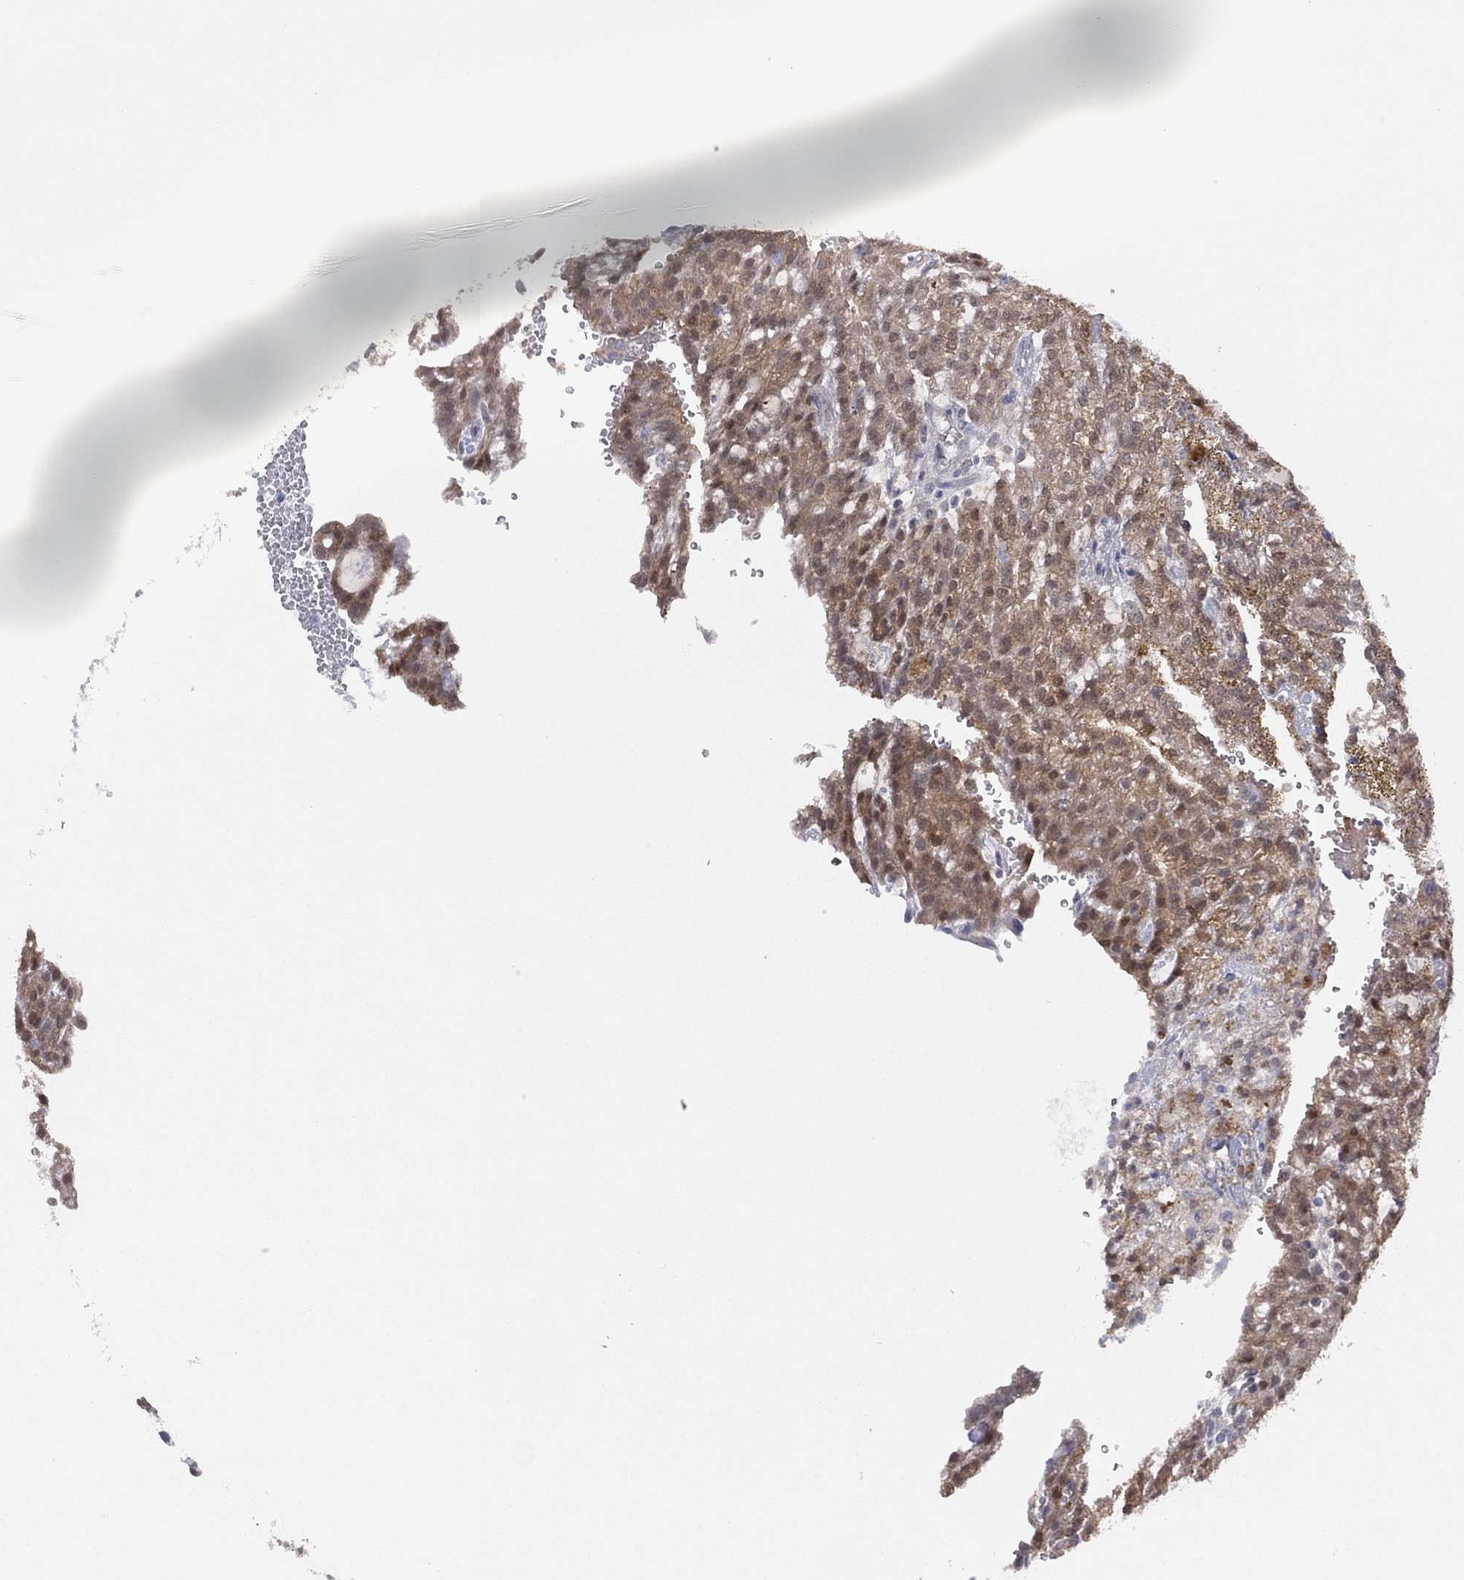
{"staining": {"intensity": "moderate", "quantity": "25%-75%", "location": "cytoplasmic/membranous,nuclear"}, "tissue": "renal cancer", "cell_type": "Tumor cells", "image_type": "cancer", "snomed": [{"axis": "morphology", "description": "Adenocarcinoma, NOS"}, {"axis": "topography", "description": "Kidney"}], "caption": "A photomicrograph of human renal cancer (adenocarcinoma) stained for a protein displays moderate cytoplasmic/membranous and nuclear brown staining in tumor cells.", "gene": "DDAH1", "patient": {"sex": "male", "age": 63}}